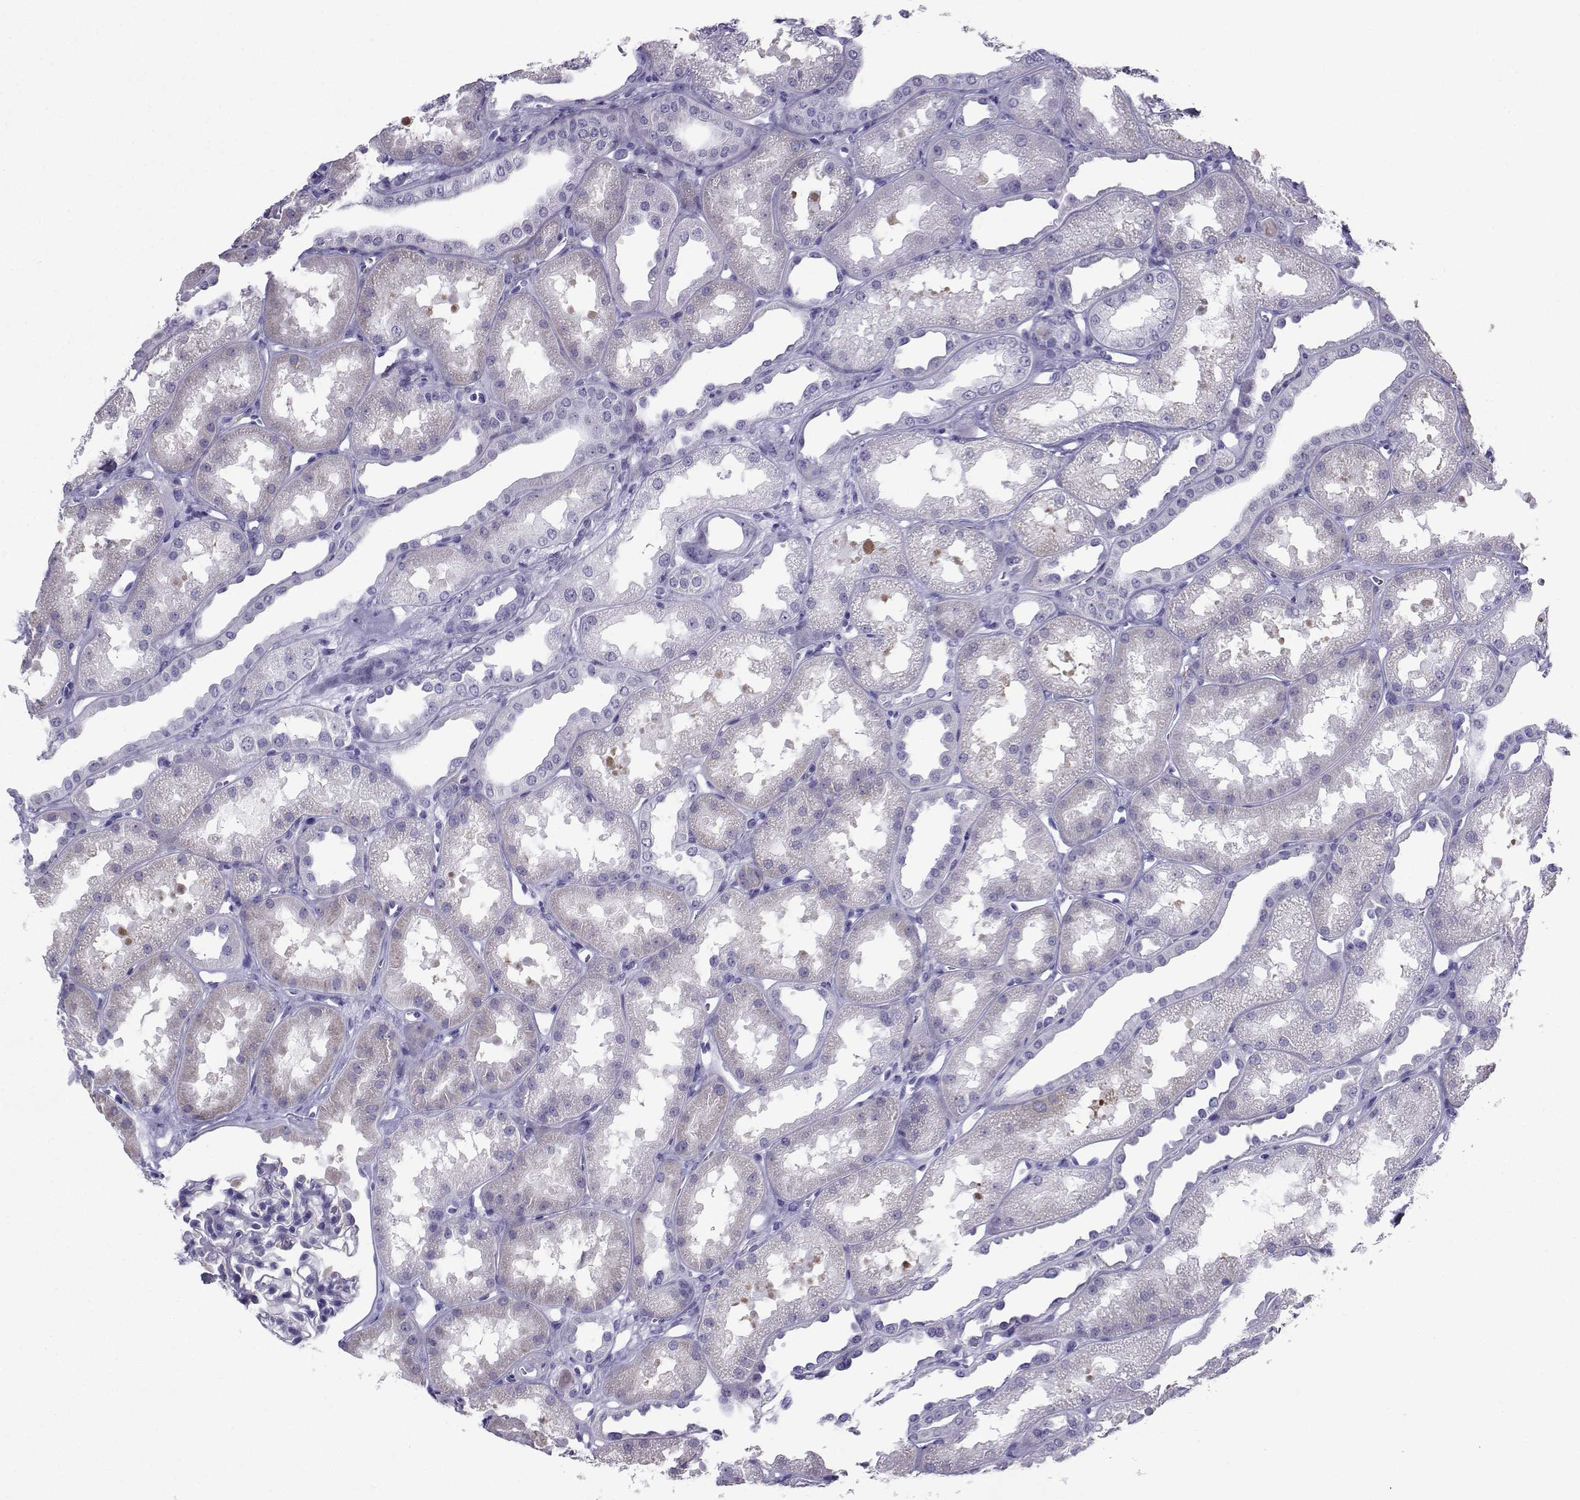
{"staining": {"intensity": "negative", "quantity": "none", "location": "none"}, "tissue": "kidney", "cell_type": "Cells in glomeruli", "image_type": "normal", "snomed": [{"axis": "morphology", "description": "Normal tissue, NOS"}, {"axis": "topography", "description": "Kidney"}], "caption": "The immunohistochemistry (IHC) histopathology image has no significant staining in cells in glomeruli of kidney. The staining was performed using DAB (3,3'-diaminobenzidine) to visualize the protein expression in brown, while the nuclei were stained in blue with hematoxylin (Magnification: 20x).", "gene": "SLC18A2", "patient": {"sex": "male", "age": 61}}